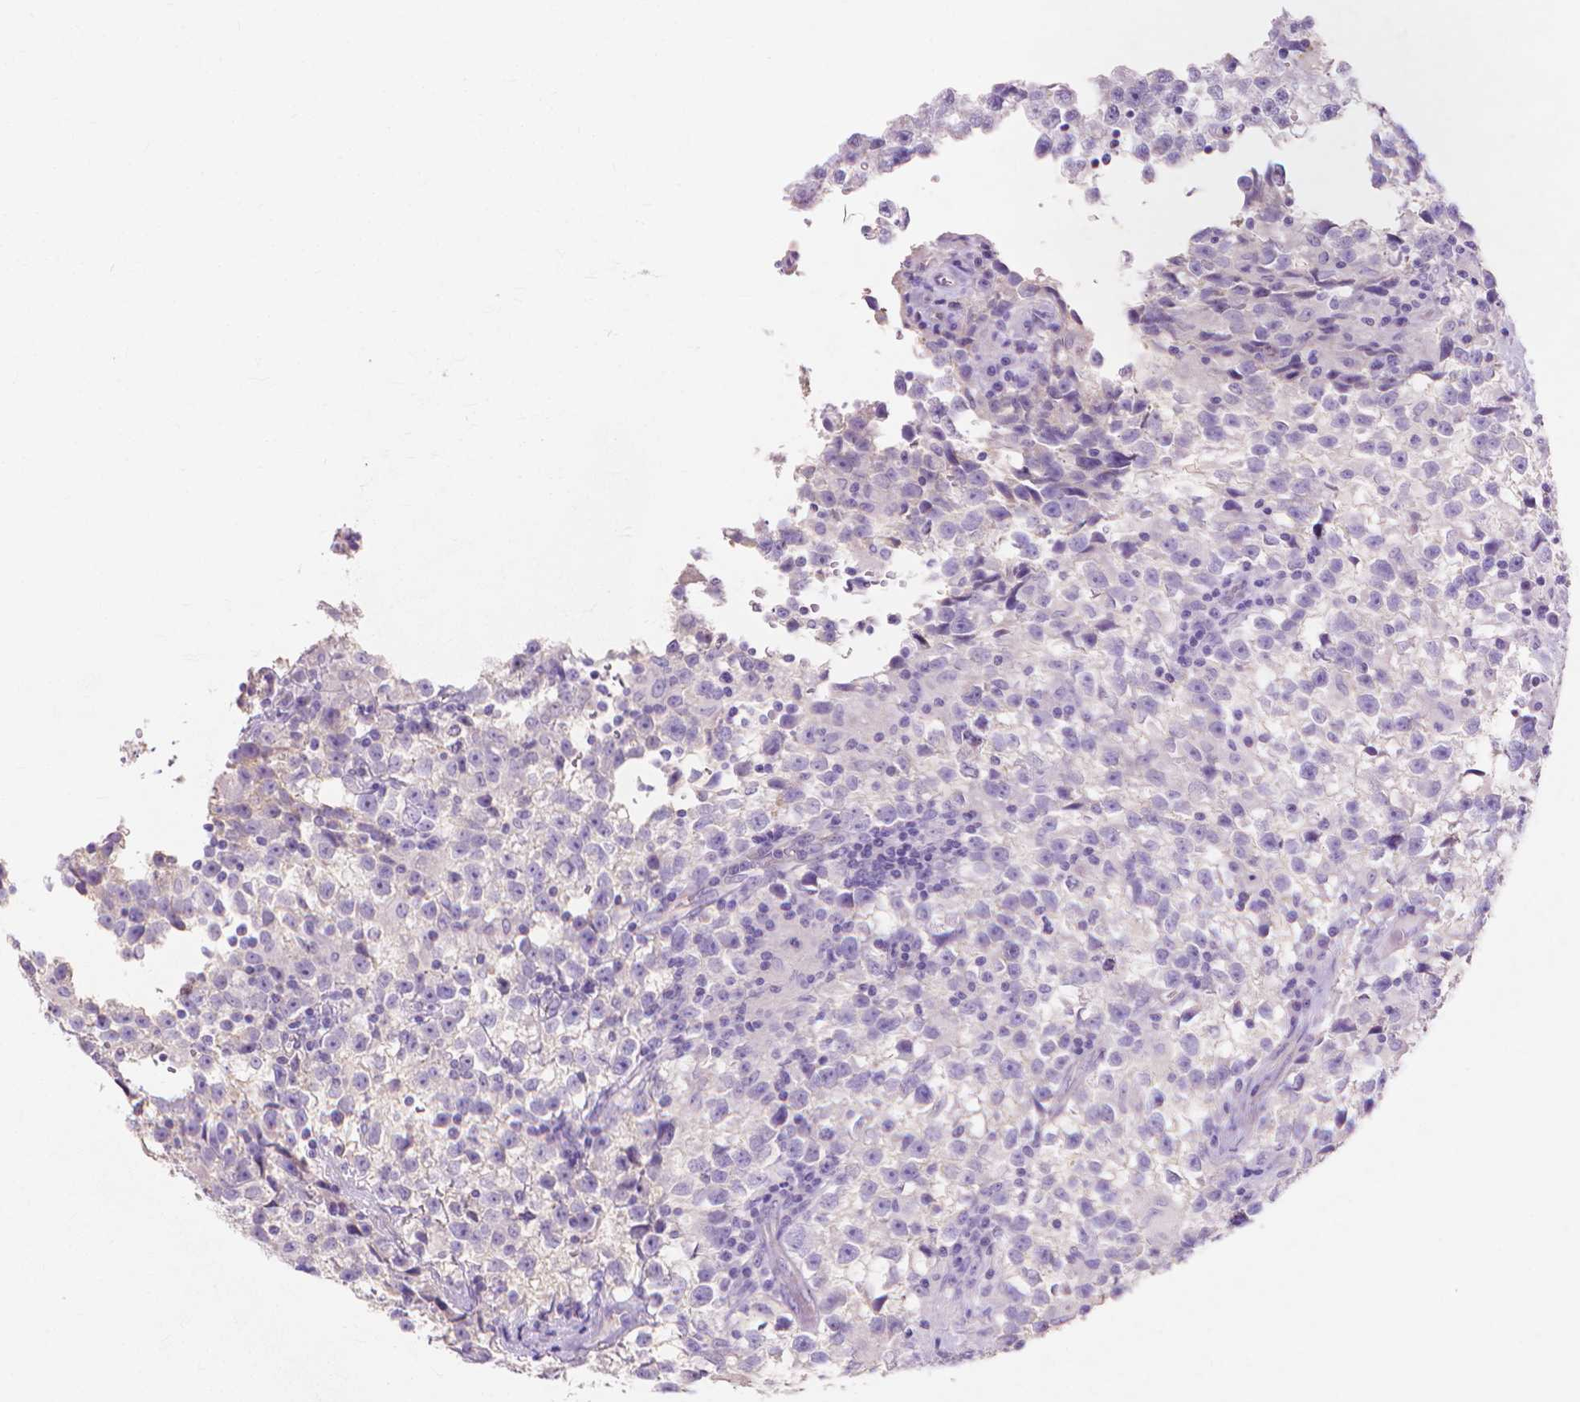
{"staining": {"intensity": "negative", "quantity": "none", "location": "none"}, "tissue": "testis cancer", "cell_type": "Tumor cells", "image_type": "cancer", "snomed": [{"axis": "morphology", "description": "Seminoma, NOS"}, {"axis": "topography", "description": "Testis"}], "caption": "Immunohistochemistry (IHC) of human testis cancer (seminoma) exhibits no expression in tumor cells.", "gene": "MBLAC1", "patient": {"sex": "male", "age": 31}}